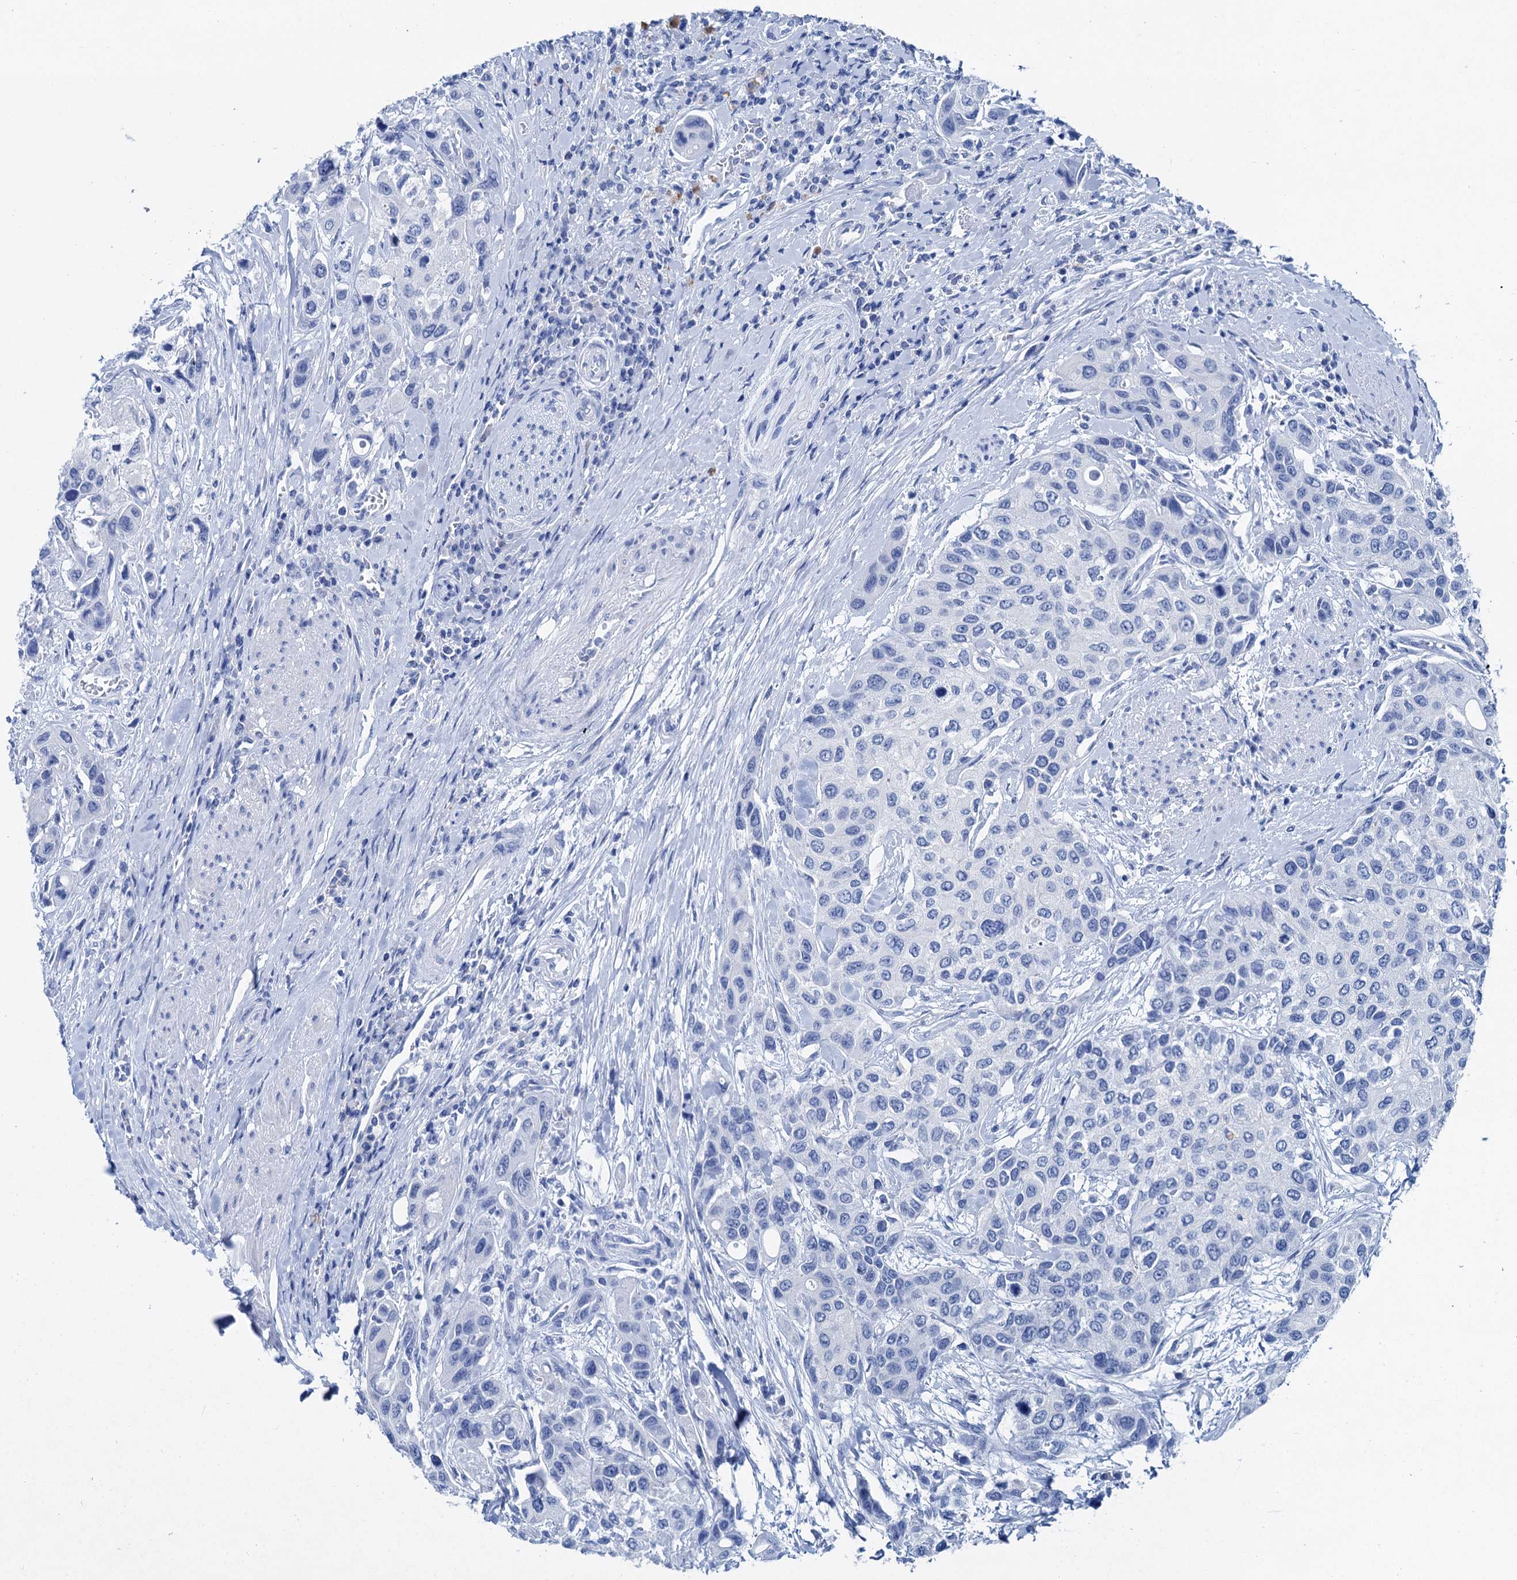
{"staining": {"intensity": "negative", "quantity": "none", "location": "none"}, "tissue": "urothelial cancer", "cell_type": "Tumor cells", "image_type": "cancer", "snomed": [{"axis": "morphology", "description": "Normal tissue, NOS"}, {"axis": "morphology", "description": "Urothelial carcinoma, High grade"}, {"axis": "topography", "description": "Vascular tissue"}, {"axis": "topography", "description": "Urinary bladder"}], "caption": "Immunohistochemistry (IHC) of urothelial cancer displays no expression in tumor cells.", "gene": "BRINP1", "patient": {"sex": "female", "age": 56}}